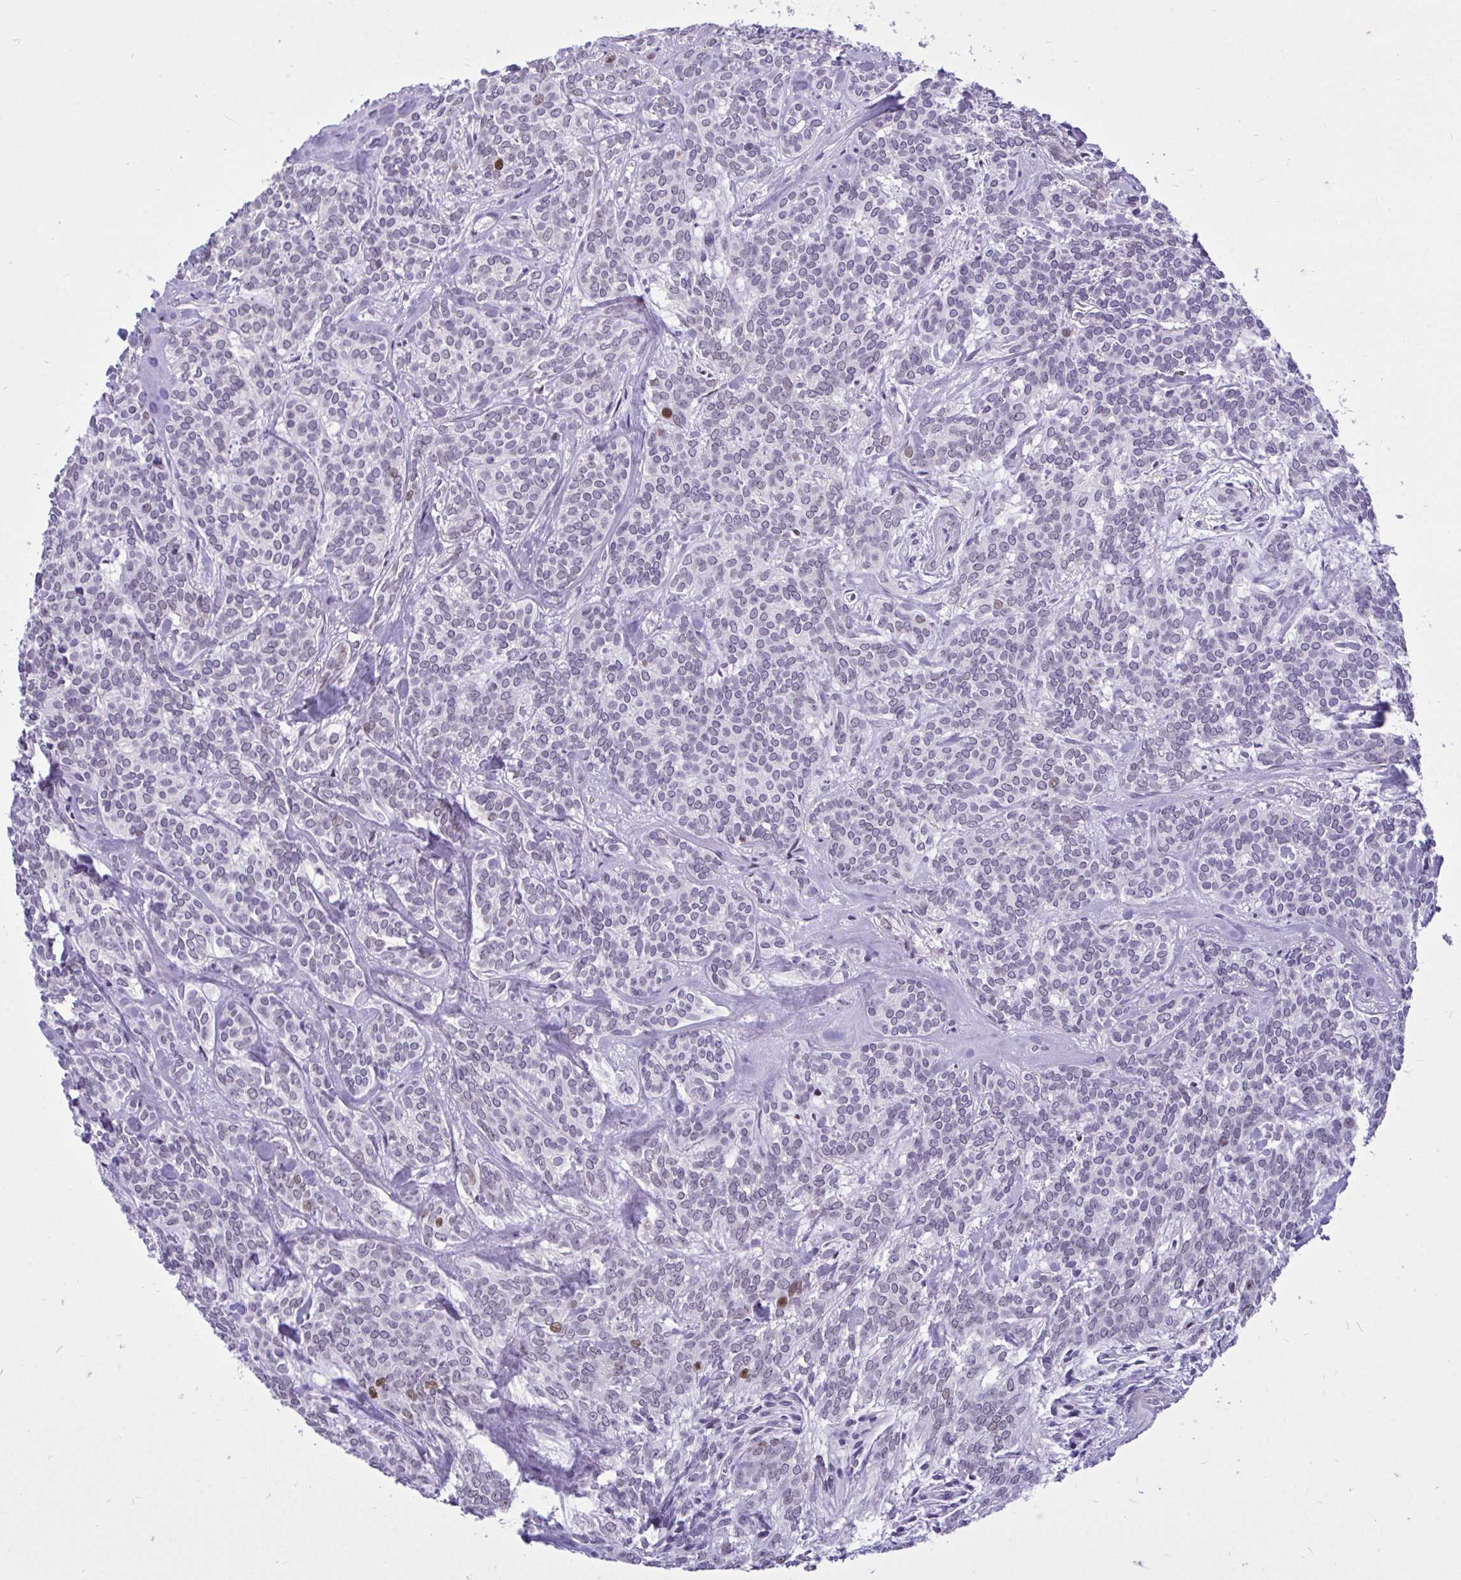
{"staining": {"intensity": "strong", "quantity": "<25%", "location": "nuclear"}, "tissue": "head and neck cancer", "cell_type": "Tumor cells", "image_type": "cancer", "snomed": [{"axis": "morphology", "description": "Adenocarcinoma, NOS"}, {"axis": "topography", "description": "Head-Neck"}], "caption": "Head and neck cancer was stained to show a protein in brown. There is medium levels of strong nuclear positivity in approximately <25% of tumor cells. The staining was performed using DAB to visualize the protein expression in brown, while the nuclei were stained in blue with hematoxylin (Magnification: 20x).", "gene": "C1QL2", "patient": {"sex": "female", "age": 57}}